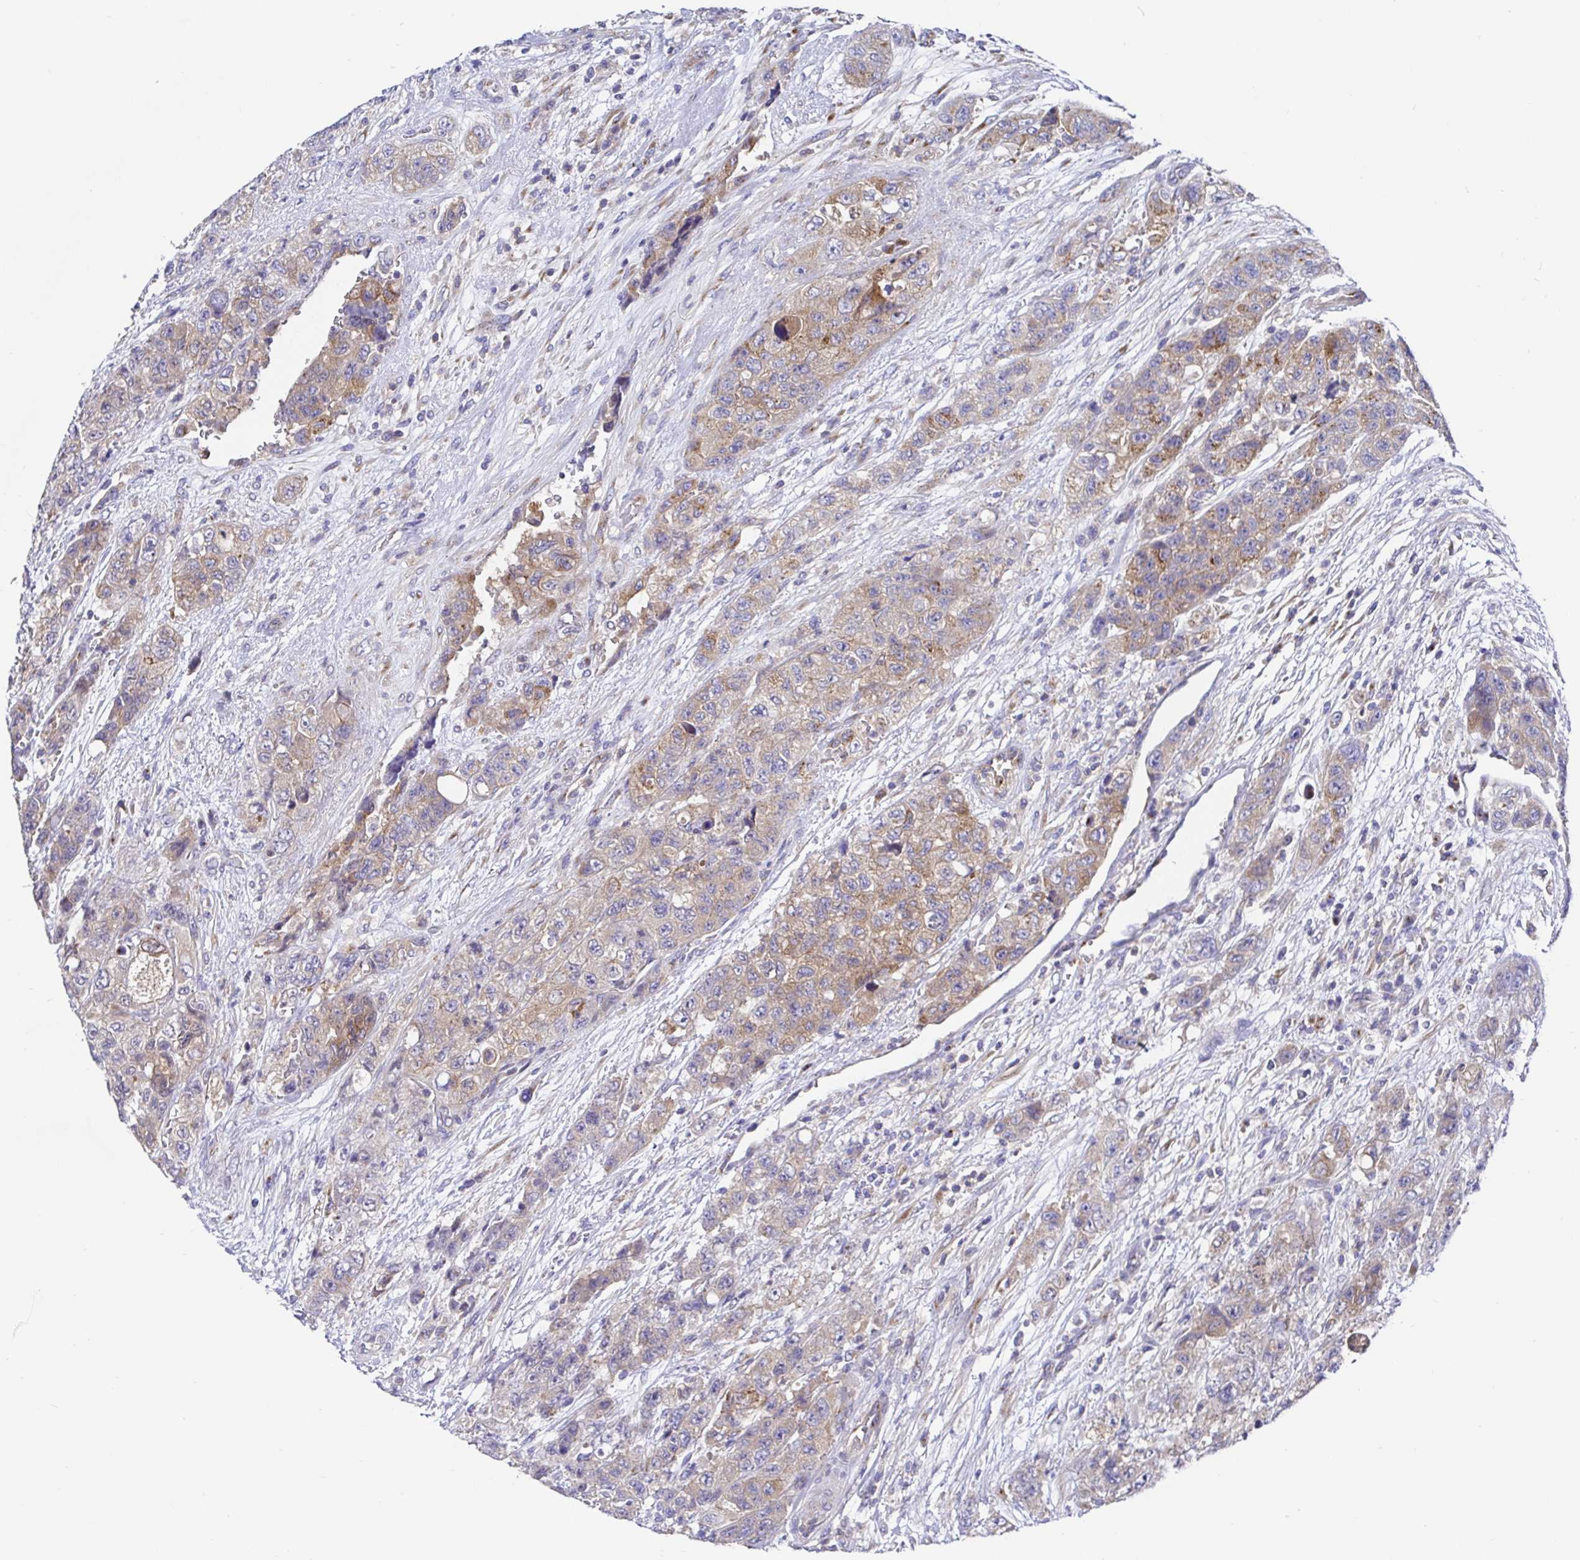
{"staining": {"intensity": "weak", "quantity": "25%-75%", "location": "cytoplasmic/membranous"}, "tissue": "urothelial cancer", "cell_type": "Tumor cells", "image_type": "cancer", "snomed": [{"axis": "morphology", "description": "Urothelial carcinoma, High grade"}, {"axis": "topography", "description": "Urinary bladder"}], "caption": "Protein expression by immunohistochemistry exhibits weak cytoplasmic/membranous staining in about 25%-75% of tumor cells in high-grade urothelial carcinoma.", "gene": "GOLGA1", "patient": {"sex": "female", "age": 78}}